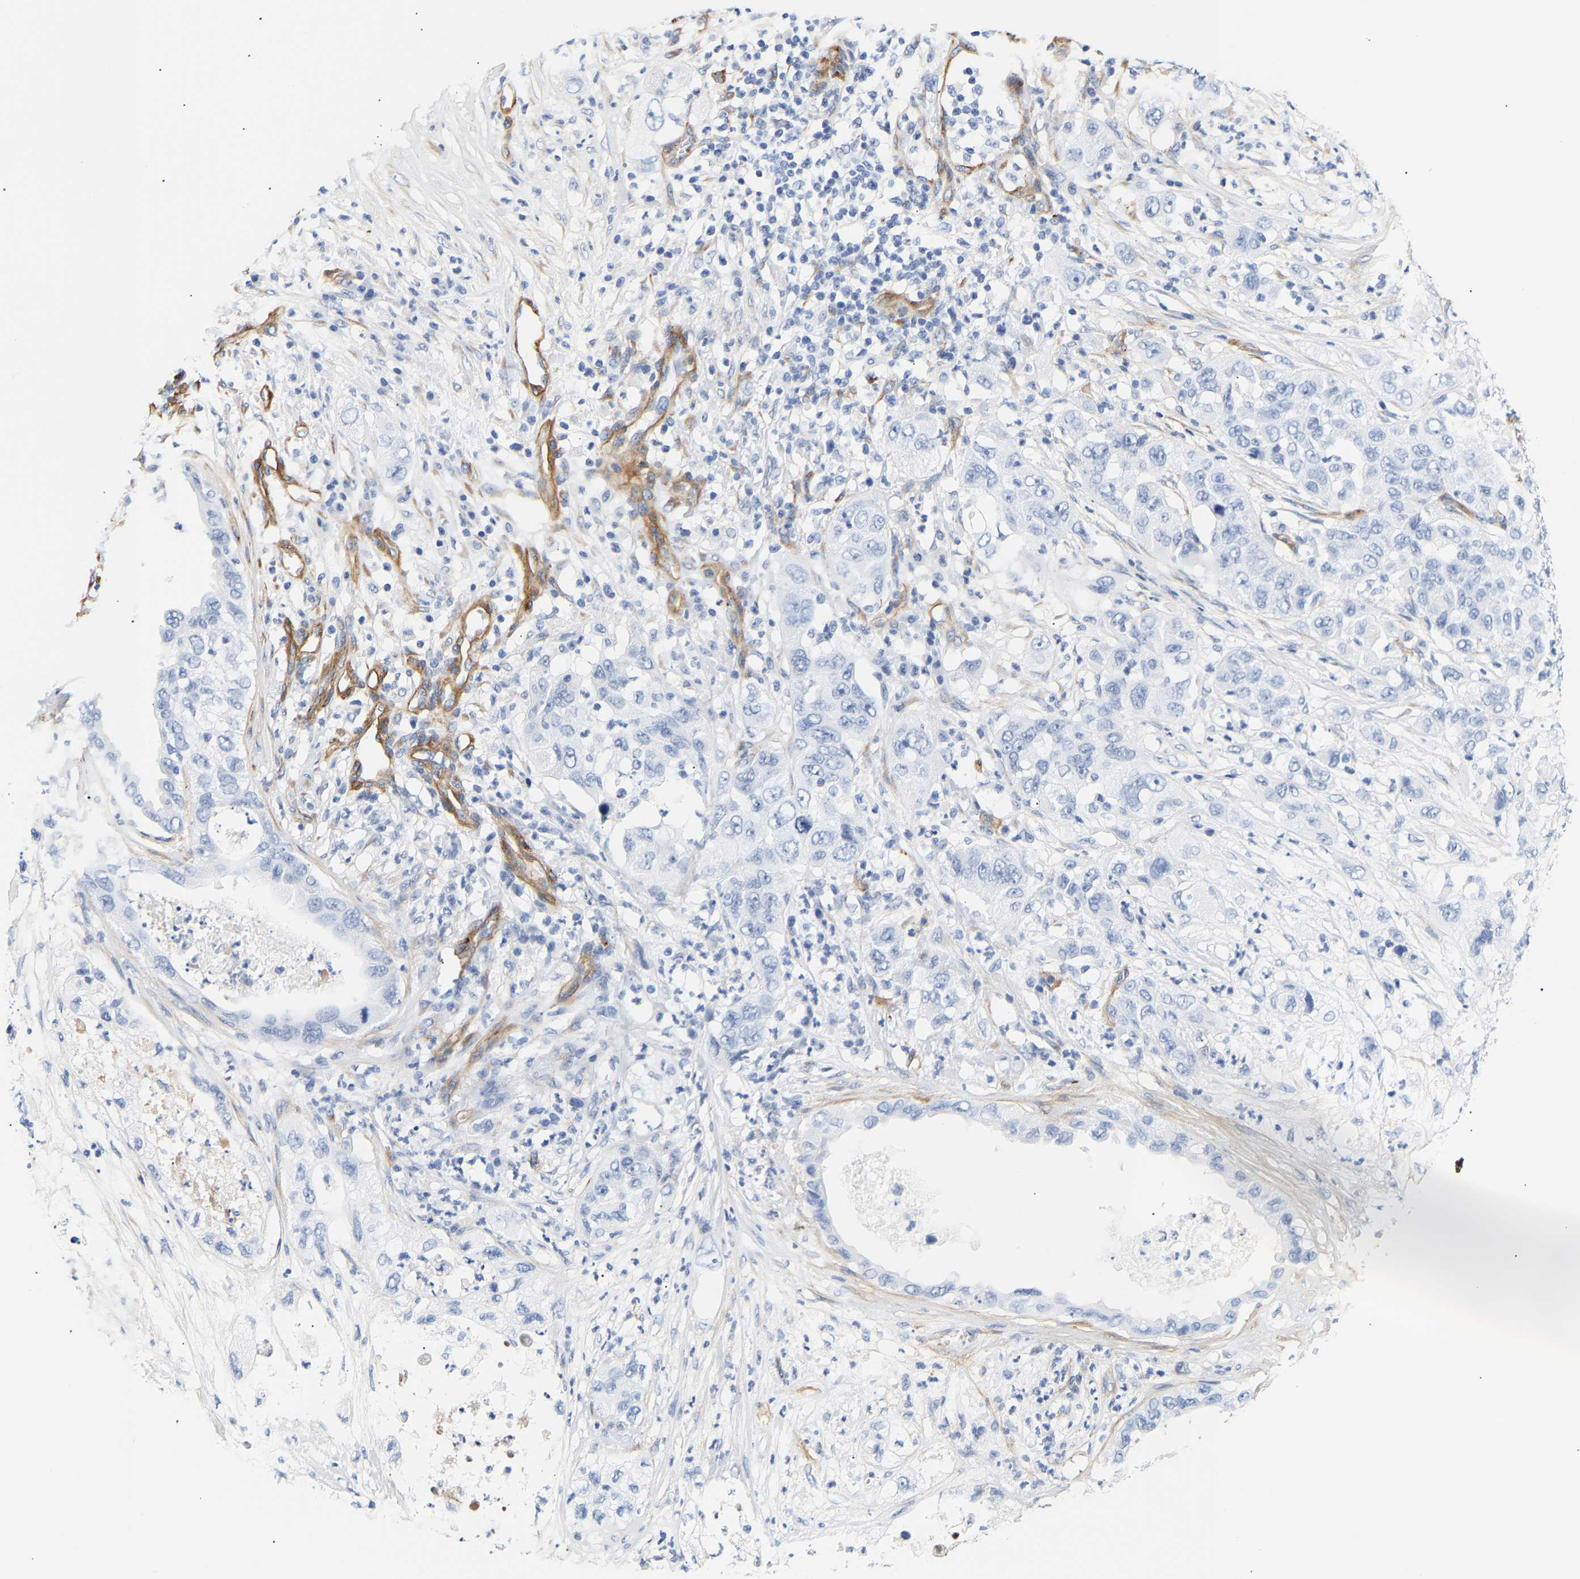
{"staining": {"intensity": "negative", "quantity": "none", "location": "none"}, "tissue": "pancreatic cancer", "cell_type": "Tumor cells", "image_type": "cancer", "snomed": [{"axis": "morphology", "description": "Adenocarcinoma, NOS"}, {"axis": "topography", "description": "Pancreas"}], "caption": "Immunohistochemical staining of human pancreatic adenocarcinoma displays no significant expression in tumor cells.", "gene": "IGFBP7", "patient": {"sex": "female", "age": 78}}